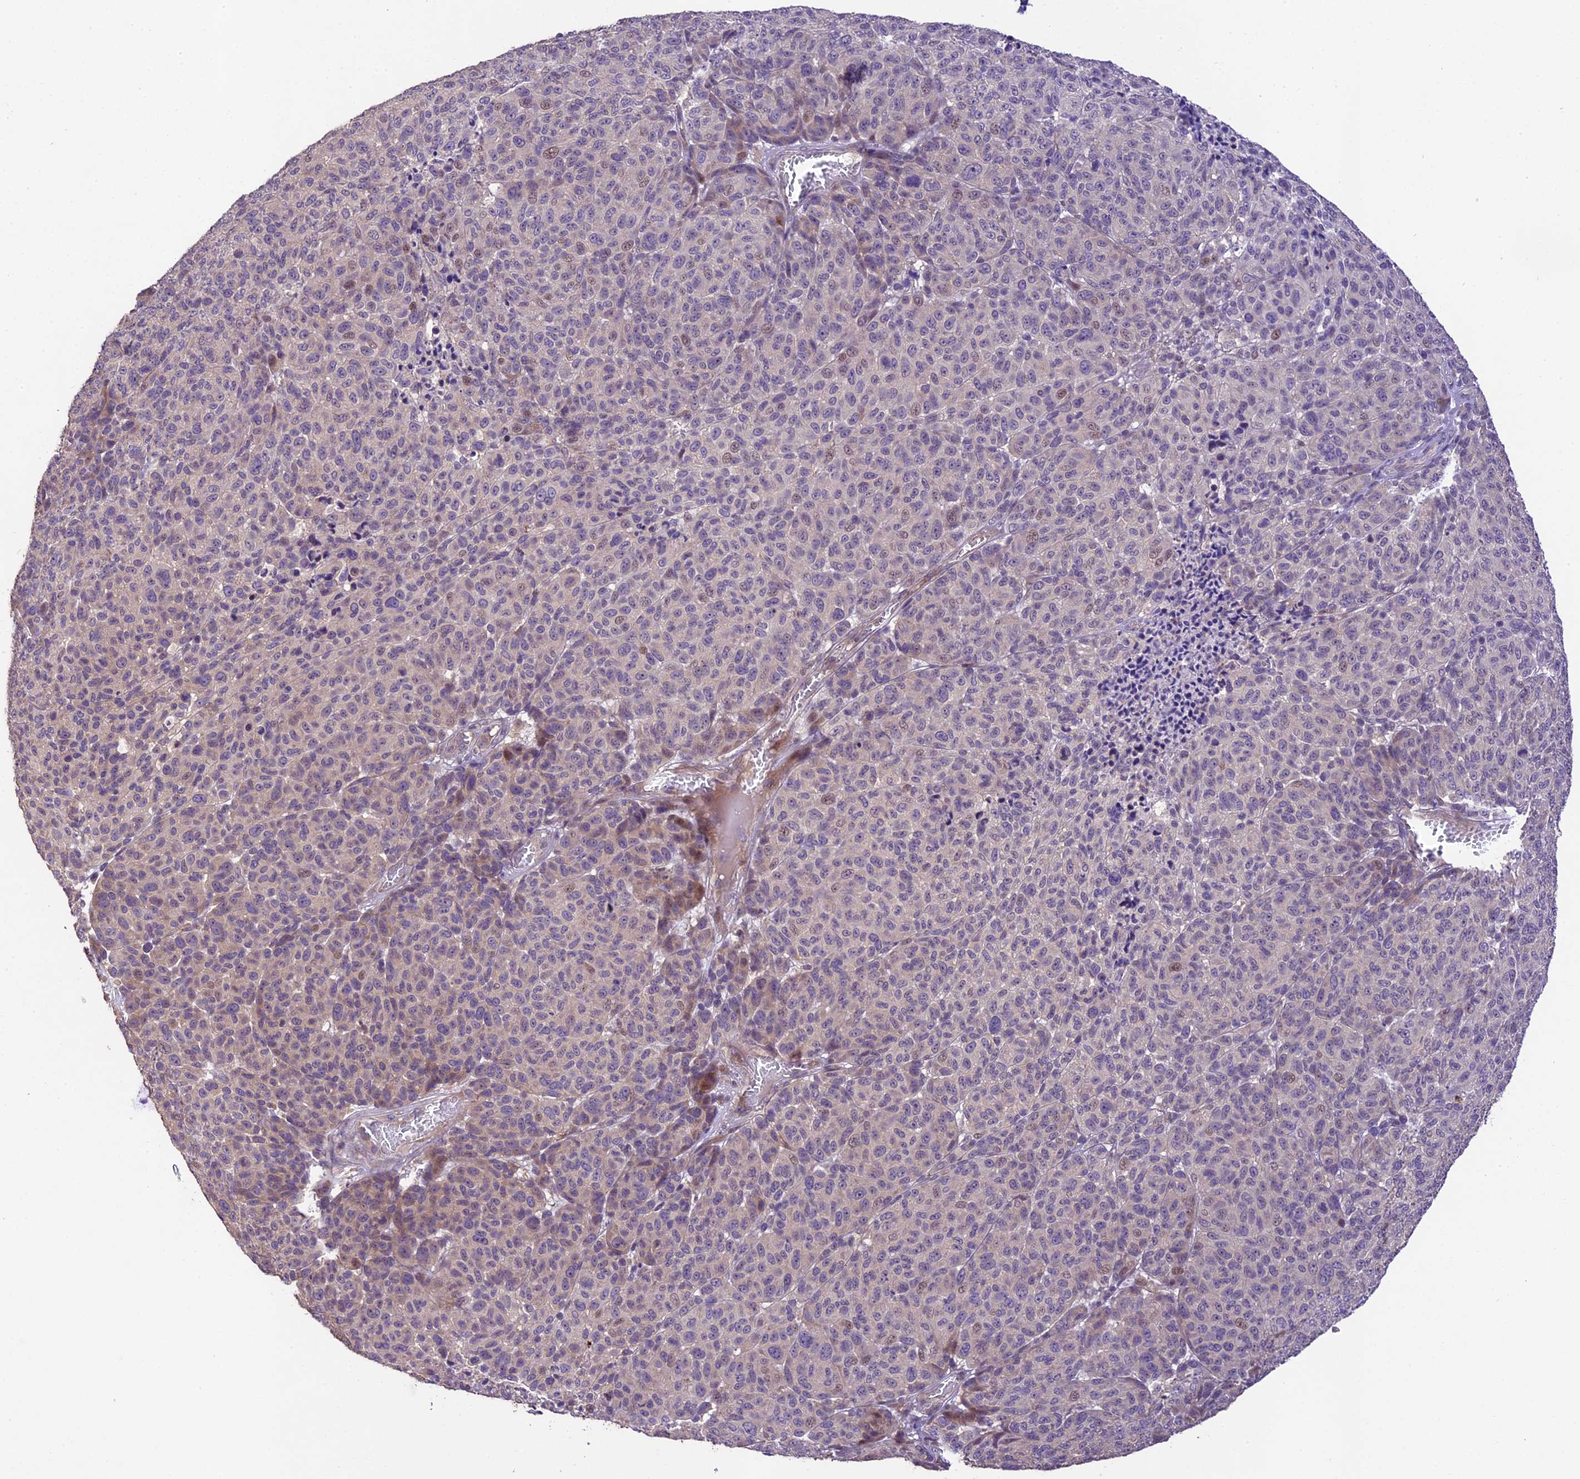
{"staining": {"intensity": "weak", "quantity": "<25%", "location": "nuclear"}, "tissue": "melanoma", "cell_type": "Tumor cells", "image_type": "cancer", "snomed": [{"axis": "morphology", "description": "Malignant melanoma, NOS"}, {"axis": "topography", "description": "Skin"}], "caption": "Melanoma was stained to show a protein in brown. There is no significant staining in tumor cells.", "gene": "DGKH", "patient": {"sex": "male", "age": 49}}